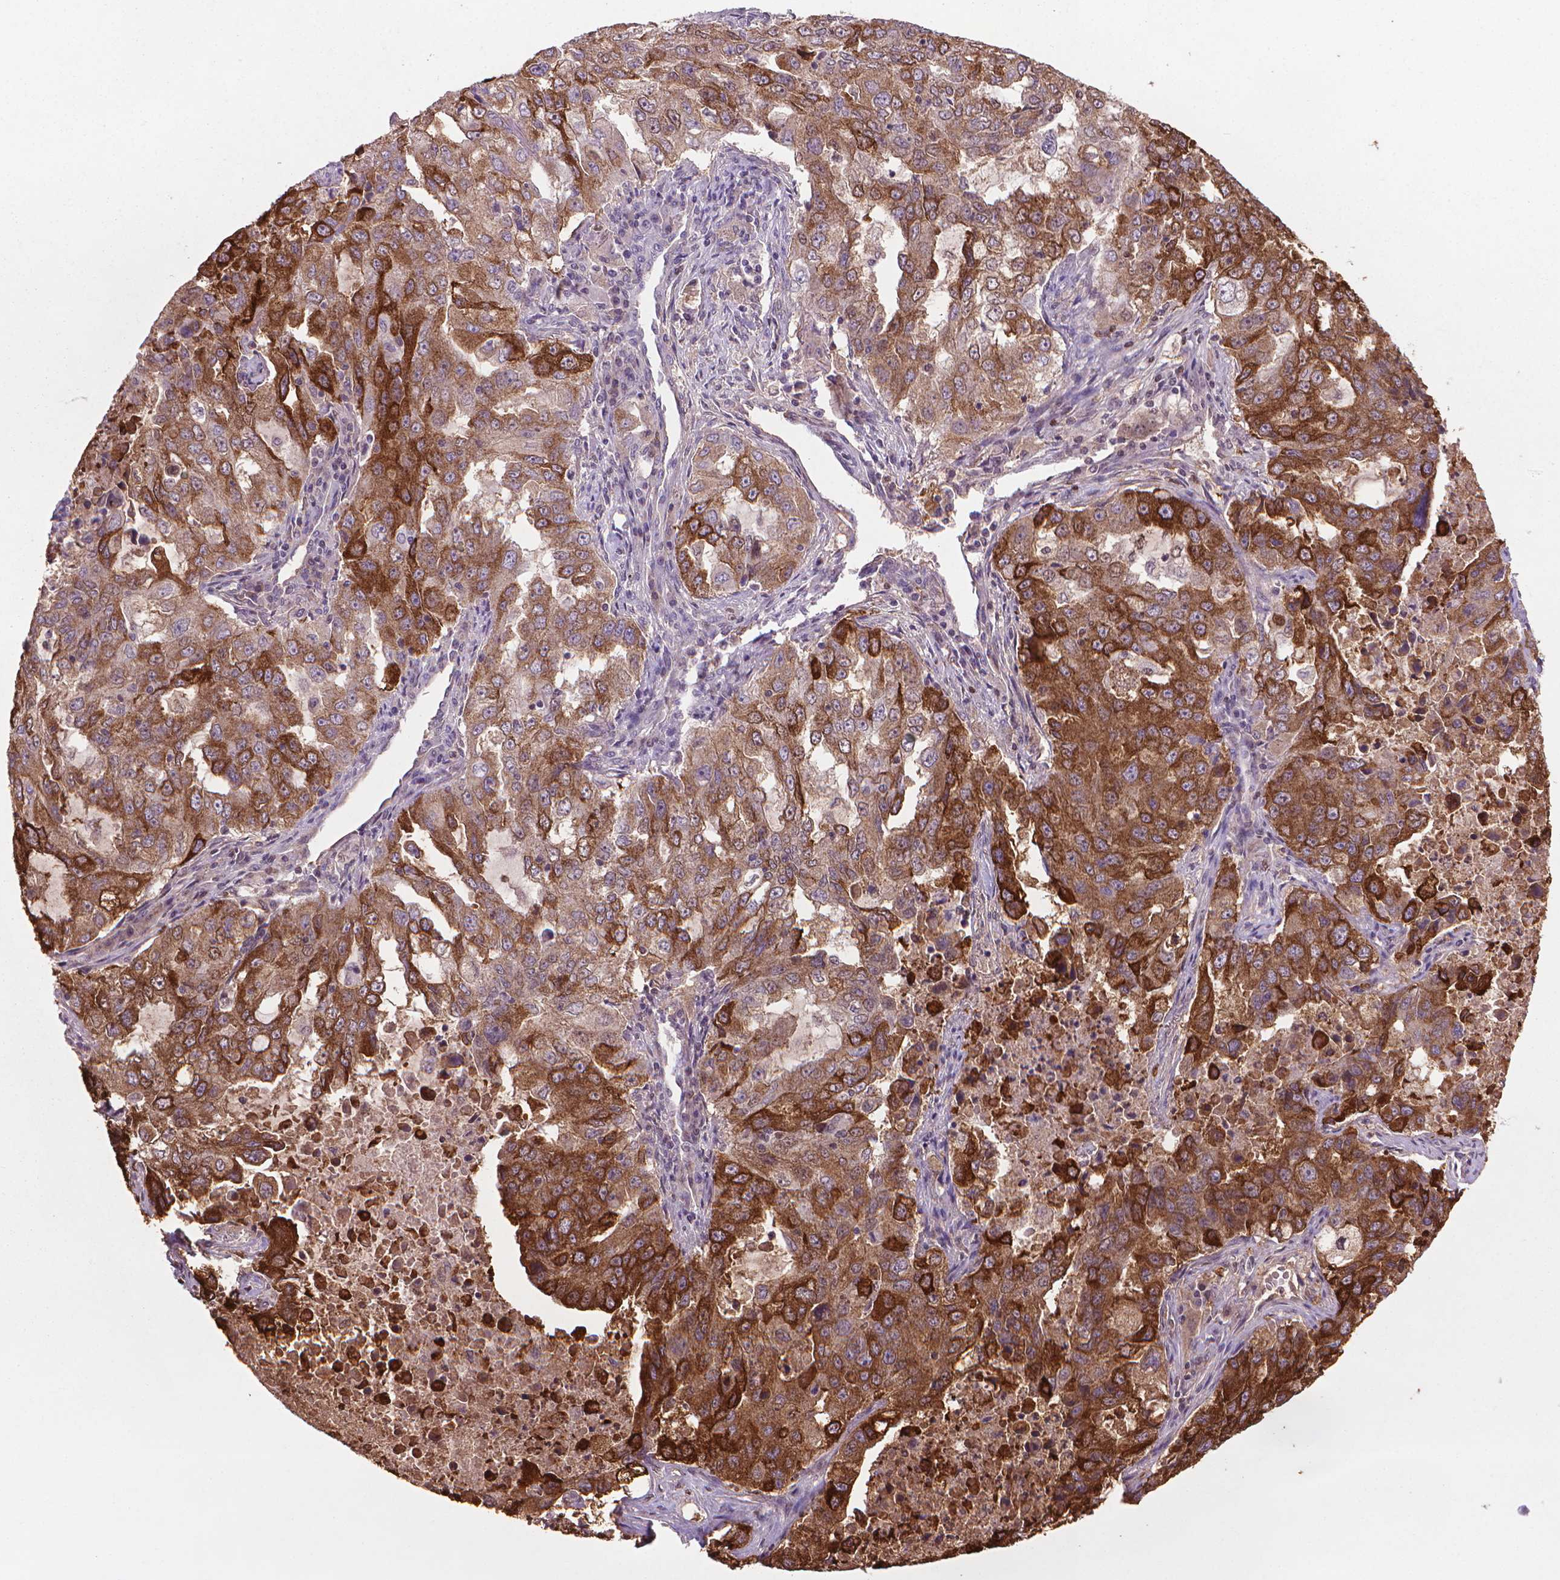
{"staining": {"intensity": "strong", "quantity": "25%-75%", "location": "cytoplasmic/membranous"}, "tissue": "lung cancer", "cell_type": "Tumor cells", "image_type": "cancer", "snomed": [{"axis": "morphology", "description": "Adenocarcinoma, NOS"}, {"axis": "topography", "description": "Lung"}], "caption": "Lung adenocarcinoma tissue reveals strong cytoplasmic/membranous staining in approximately 25%-75% of tumor cells", "gene": "MUC1", "patient": {"sex": "female", "age": 61}}